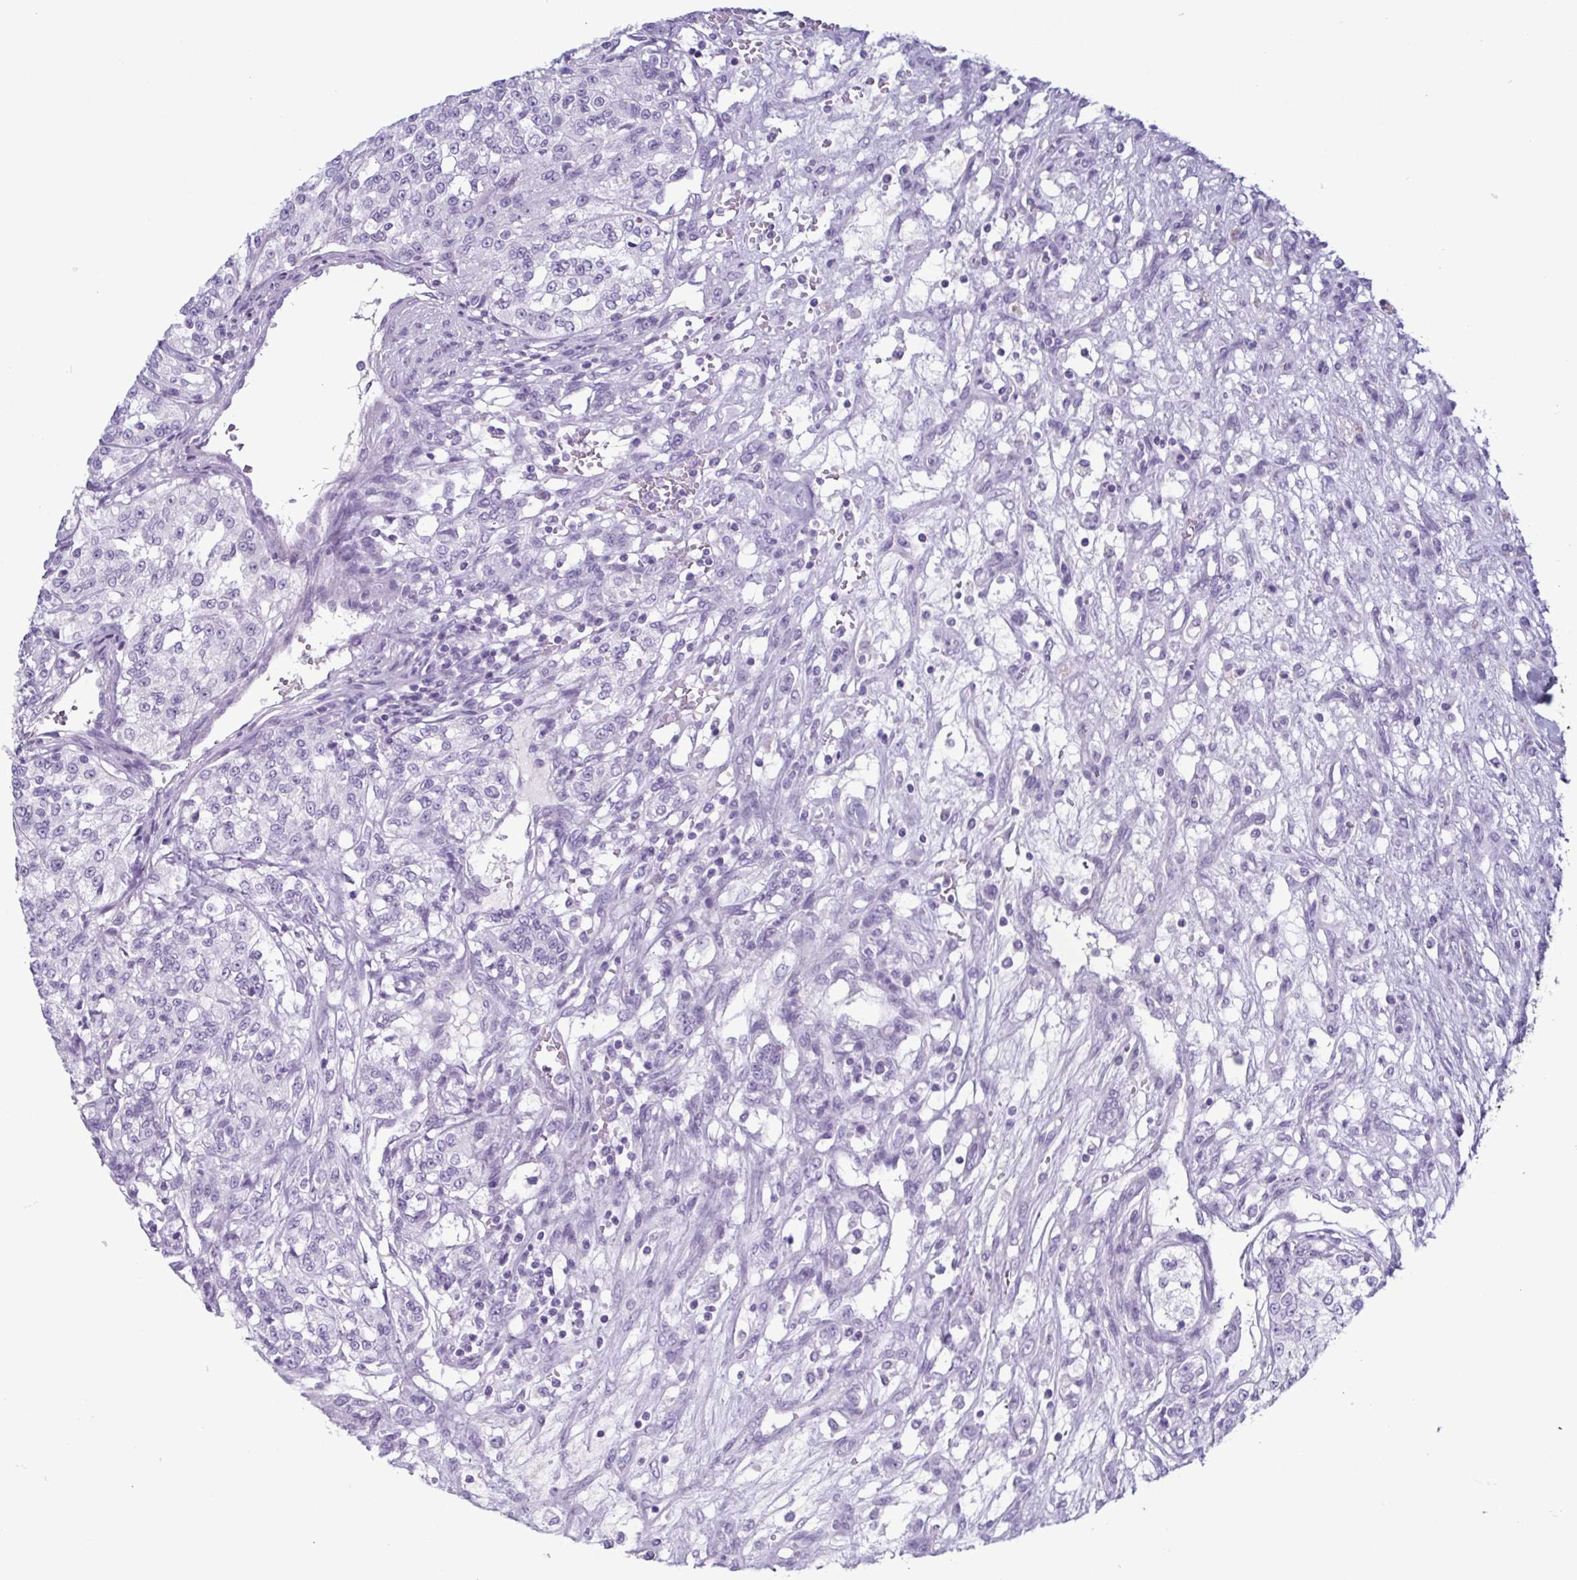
{"staining": {"intensity": "negative", "quantity": "none", "location": "none"}, "tissue": "renal cancer", "cell_type": "Tumor cells", "image_type": "cancer", "snomed": [{"axis": "morphology", "description": "Adenocarcinoma, NOS"}, {"axis": "topography", "description": "Kidney"}], "caption": "Immunohistochemical staining of human renal cancer demonstrates no significant positivity in tumor cells.", "gene": "KRT10", "patient": {"sex": "female", "age": 63}}